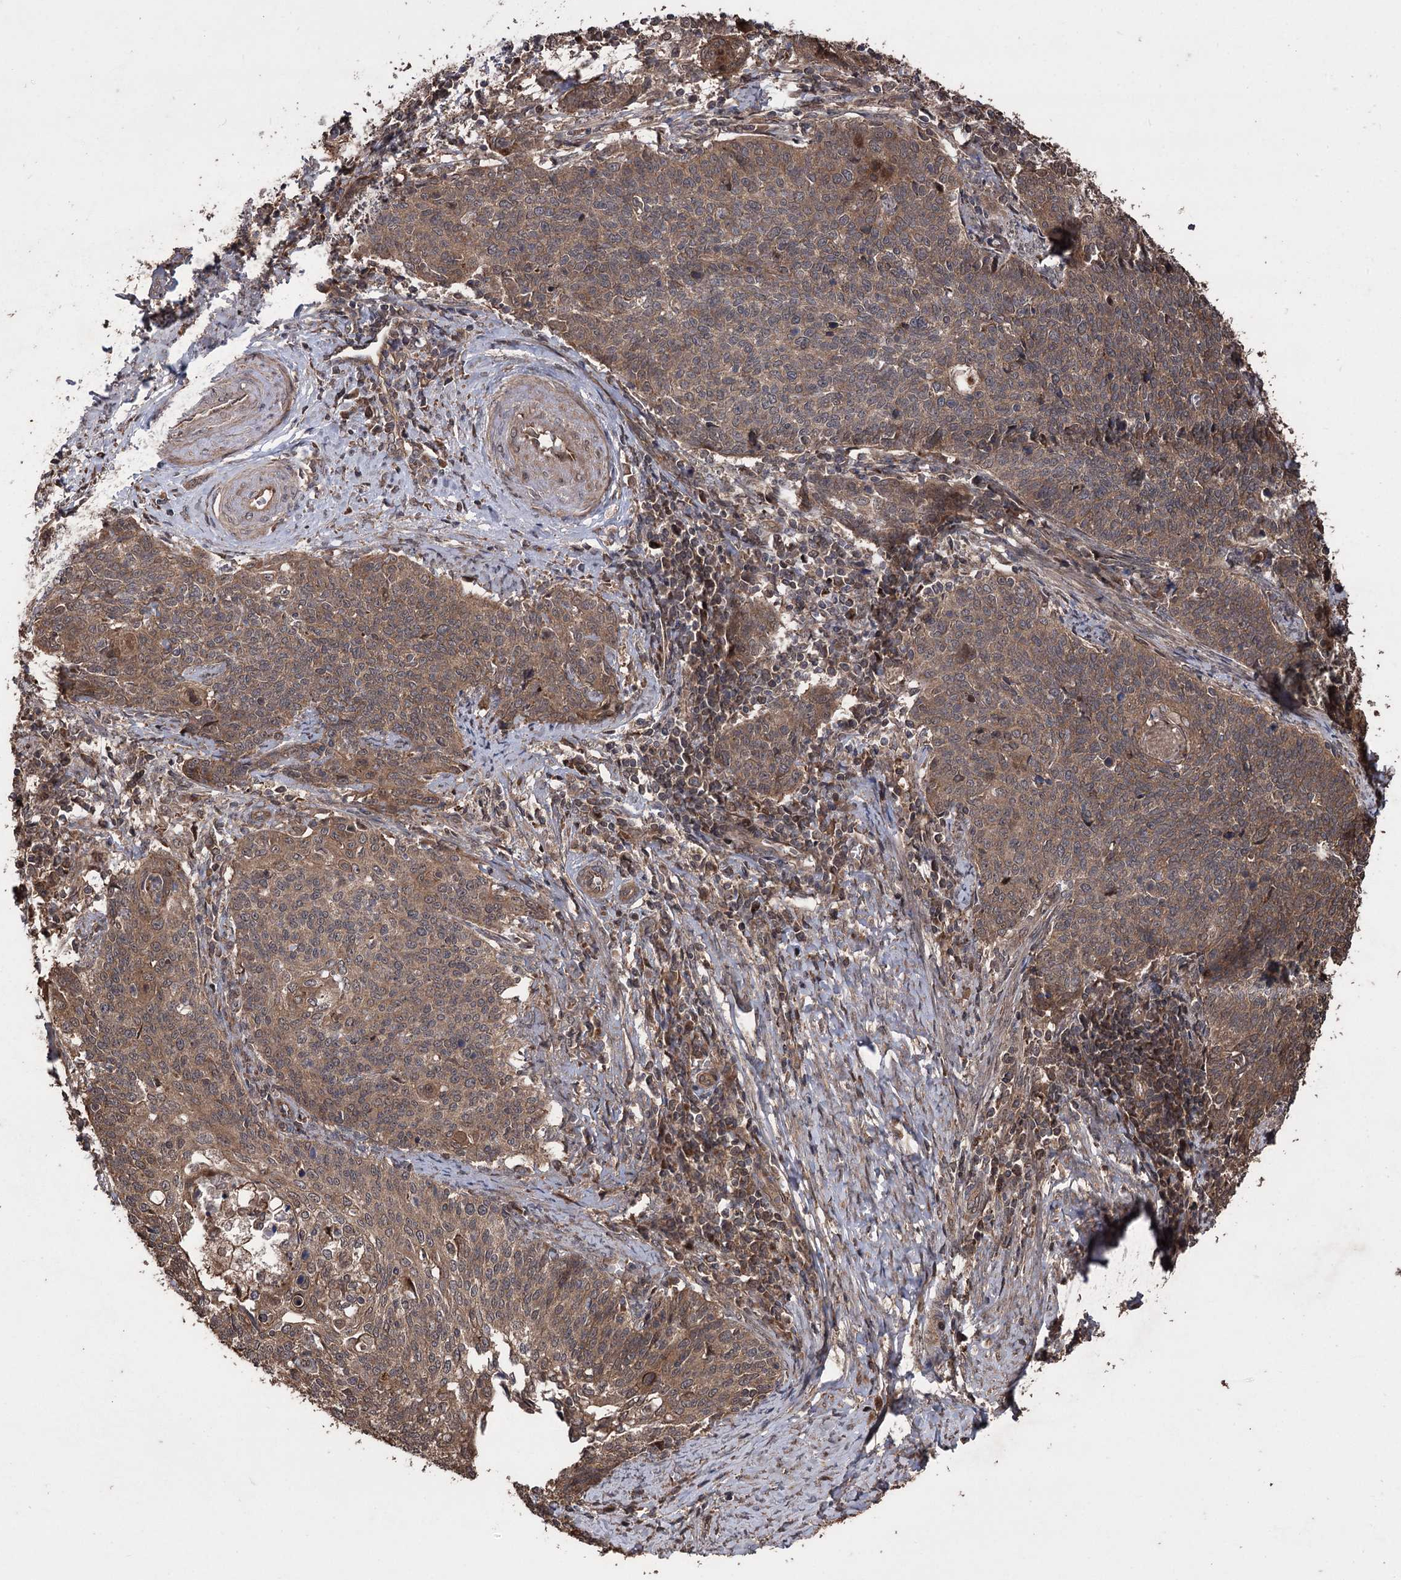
{"staining": {"intensity": "moderate", "quantity": ">75%", "location": "cytoplasmic/membranous"}, "tissue": "cervical cancer", "cell_type": "Tumor cells", "image_type": "cancer", "snomed": [{"axis": "morphology", "description": "Squamous cell carcinoma, NOS"}, {"axis": "topography", "description": "Cervix"}], "caption": "Tumor cells exhibit medium levels of moderate cytoplasmic/membranous staining in about >75% of cells in cervical cancer.", "gene": "RASSF3", "patient": {"sex": "female", "age": 39}}